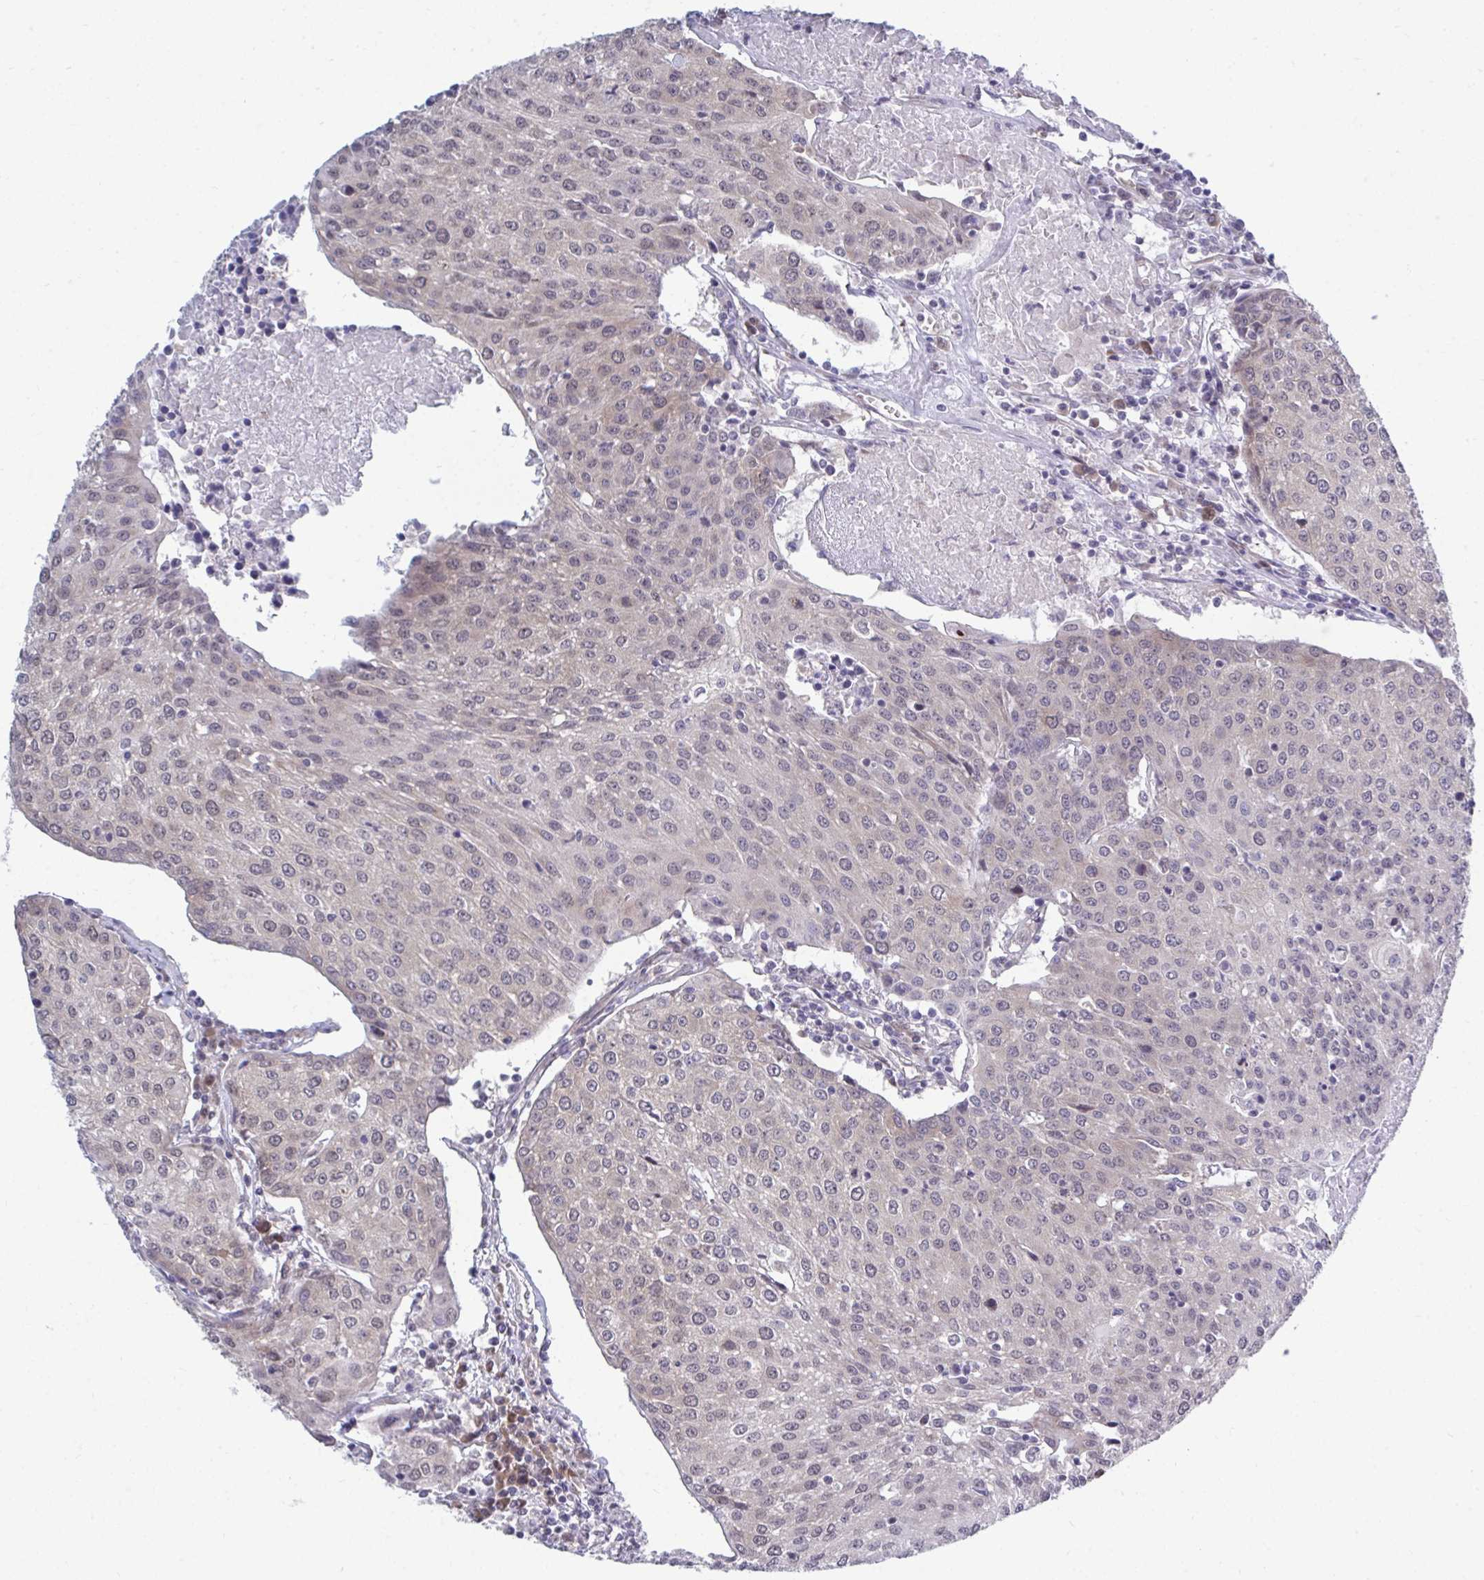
{"staining": {"intensity": "weak", "quantity": "<25%", "location": "cytoplasmic/membranous"}, "tissue": "urothelial cancer", "cell_type": "Tumor cells", "image_type": "cancer", "snomed": [{"axis": "morphology", "description": "Urothelial carcinoma, High grade"}, {"axis": "topography", "description": "Urinary bladder"}], "caption": "This is an immunohistochemistry photomicrograph of human high-grade urothelial carcinoma. There is no positivity in tumor cells.", "gene": "SELENON", "patient": {"sex": "female", "age": 85}}